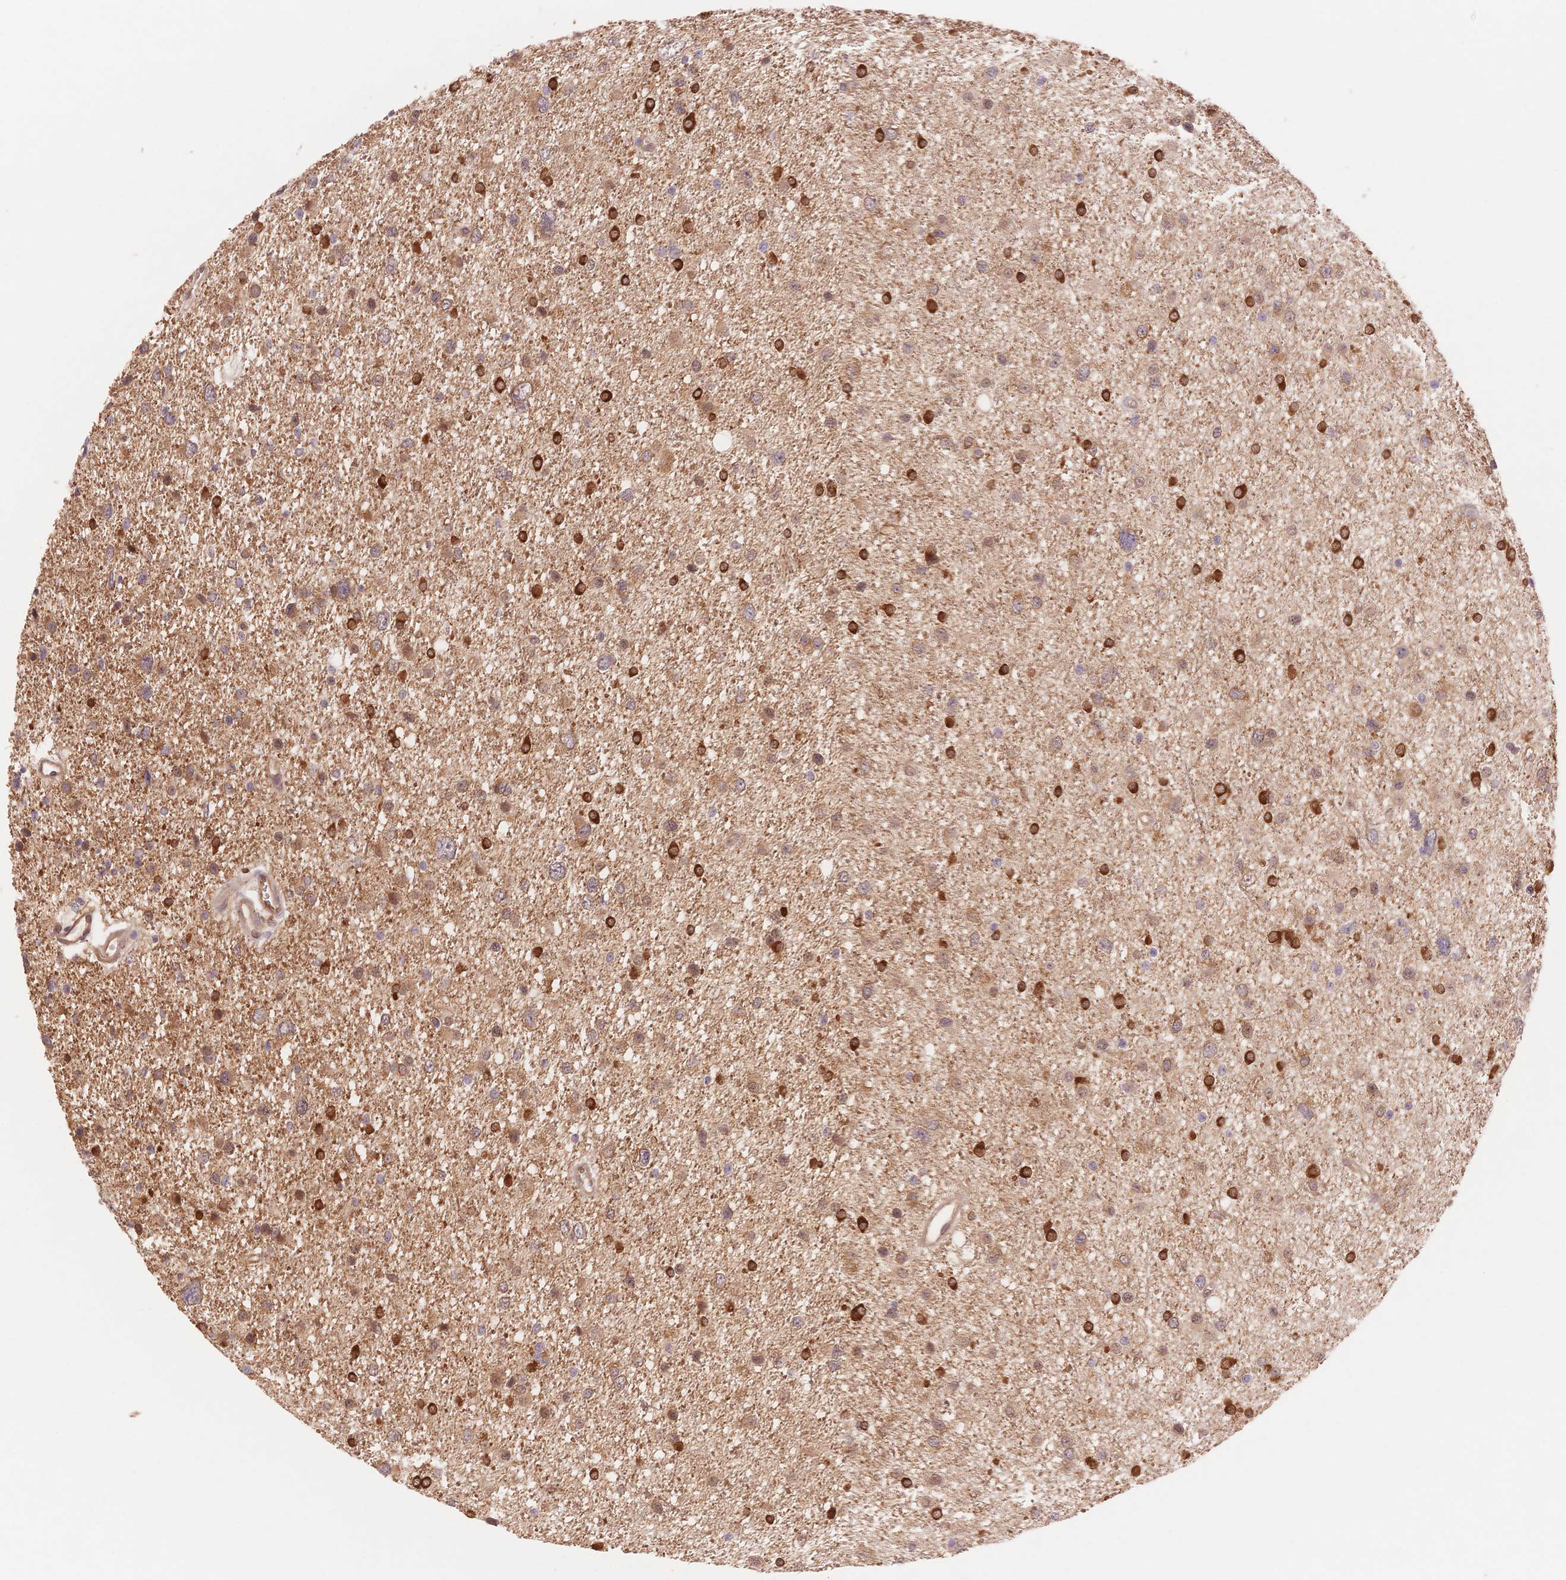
{"staining": {"intensity": "strong", "quantity": "<25%", "location": "cytoplasmic/membranous"}, "tissue": "glioma", "cell_type": "Tumor cells", "image_type": "cancer", "snomed": [{"axis": "morphology", "description": "Glioma, malignant, Low grade"}, {"axis": "topography", "description": "Brain"}], "caption": "Immunohistochemical staining of human malignant glioma (low-grade) reveals strong cytoplasmic/membranous protein expression in approximately <25% of tumor cells.", "gene": "STK39", "patient": {"sex": "female", "age": 55}}